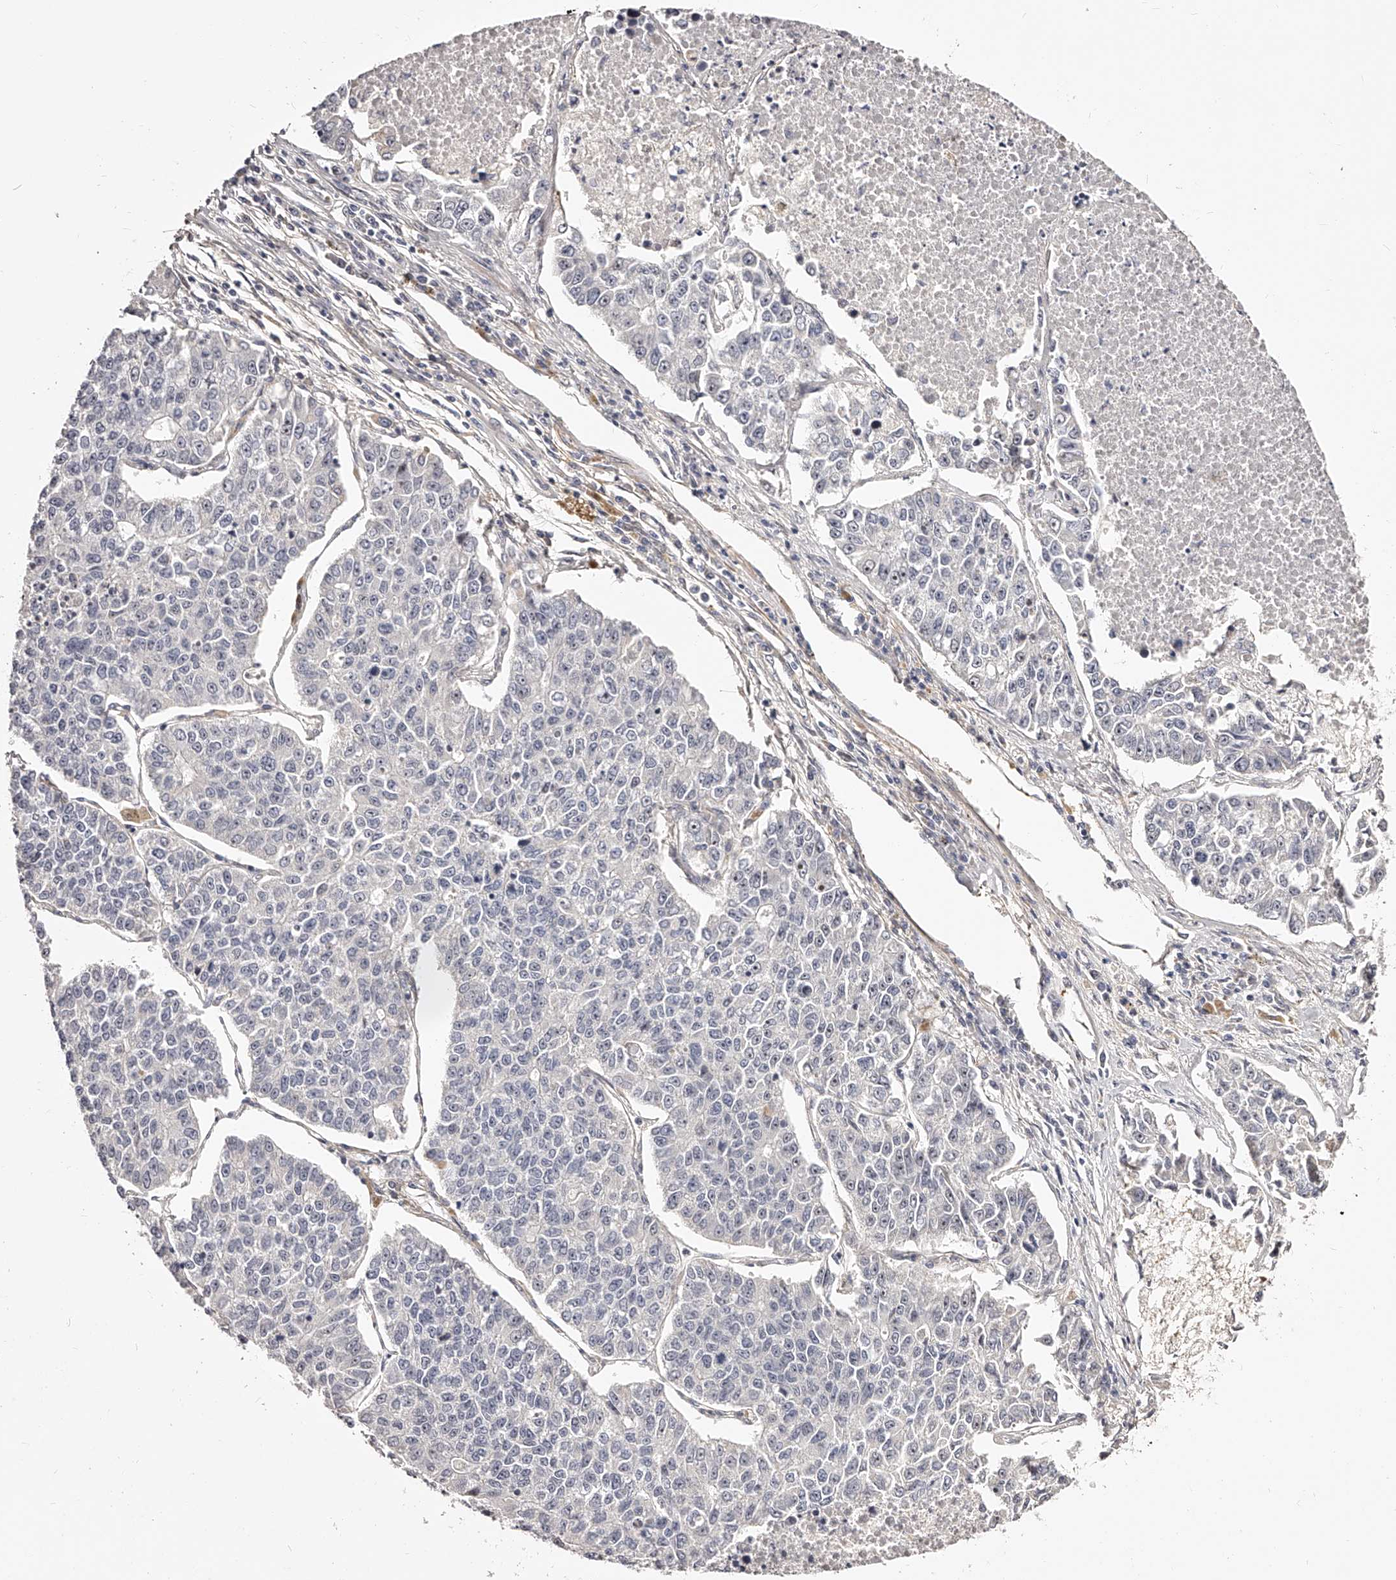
{"staining": {"intensity": "negative", "quantity": "none", "location": "none"}, "tissue": "lung cancer", "cell_type": "Tumor cells", "image_type": "cancer", "snomed": [{"axis": "morphology", "description": "Adenocarcinoma, NOS"}, {"axis": "topography", "description": "Lung"}], "caption": "High power microscopy micrograph of an IHC histopathology image of lung cancer, revealing no significant expression in tumor cells. (Immunohistochemistry (ihc), brightfield microscopy, high magnification).", "gene": "ZNF502", "patient": {"sex": "male", "age": 49}}